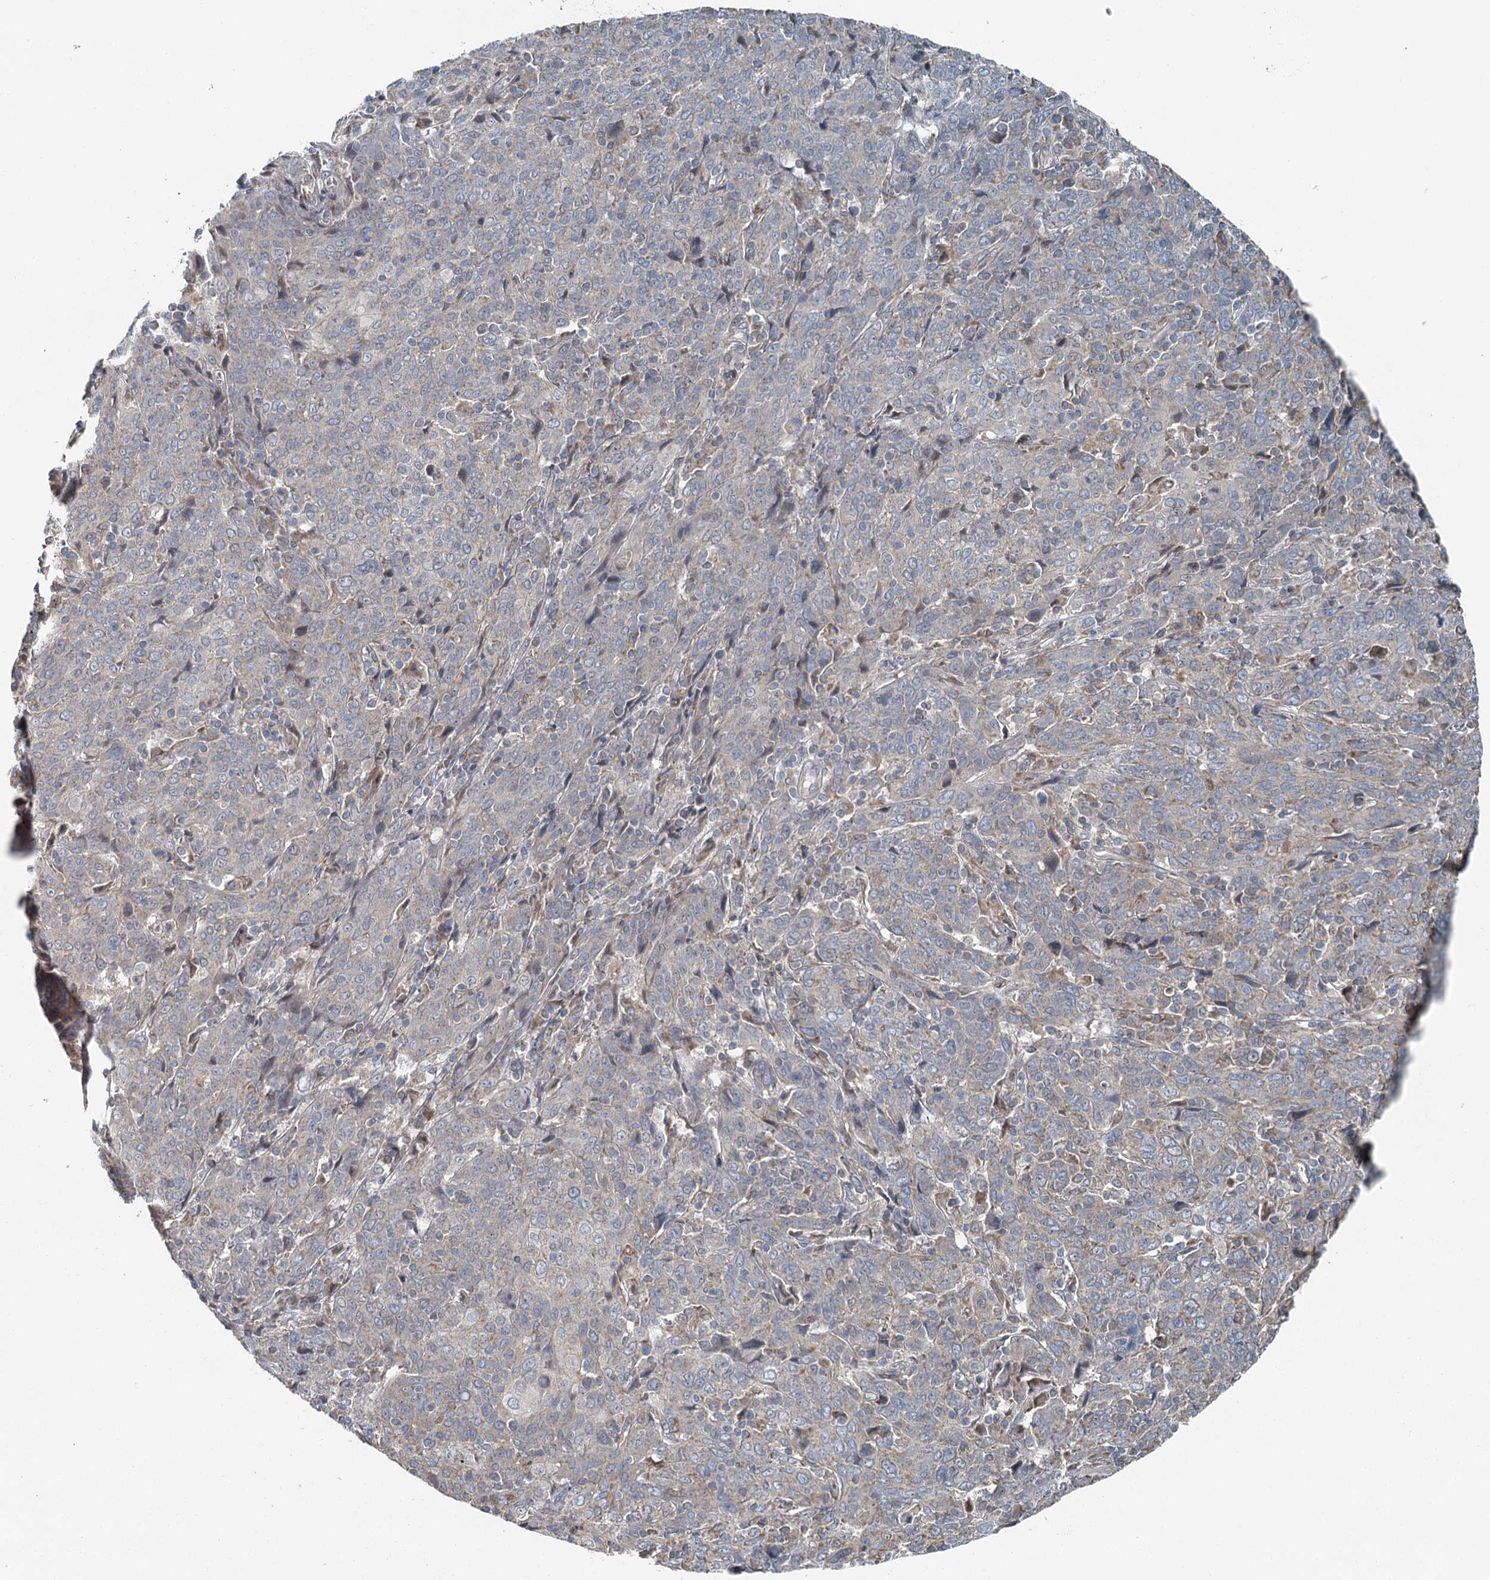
{"staining": {"intensity": "weak", "quantity": "<25%", "location": "cytoplasmic/membranous"}, "tissue": "cervical cancer", "cell_type": "Tumor cells", "image_type": "cancer", "snomed": [{"axis": "morphology", "description": "Squamous cell carcinoma, NOS"}, {"axis": "topography", "description": "Cervix"}], "caption": "A high-resolution histopathology image shows immunohistochemistry staining of squamous cell carcinoma (cervical), which reveals no significant expression in tumor cells.", "gene": "CHCHD5", "patient": {"sex": "female", "age": 67}}